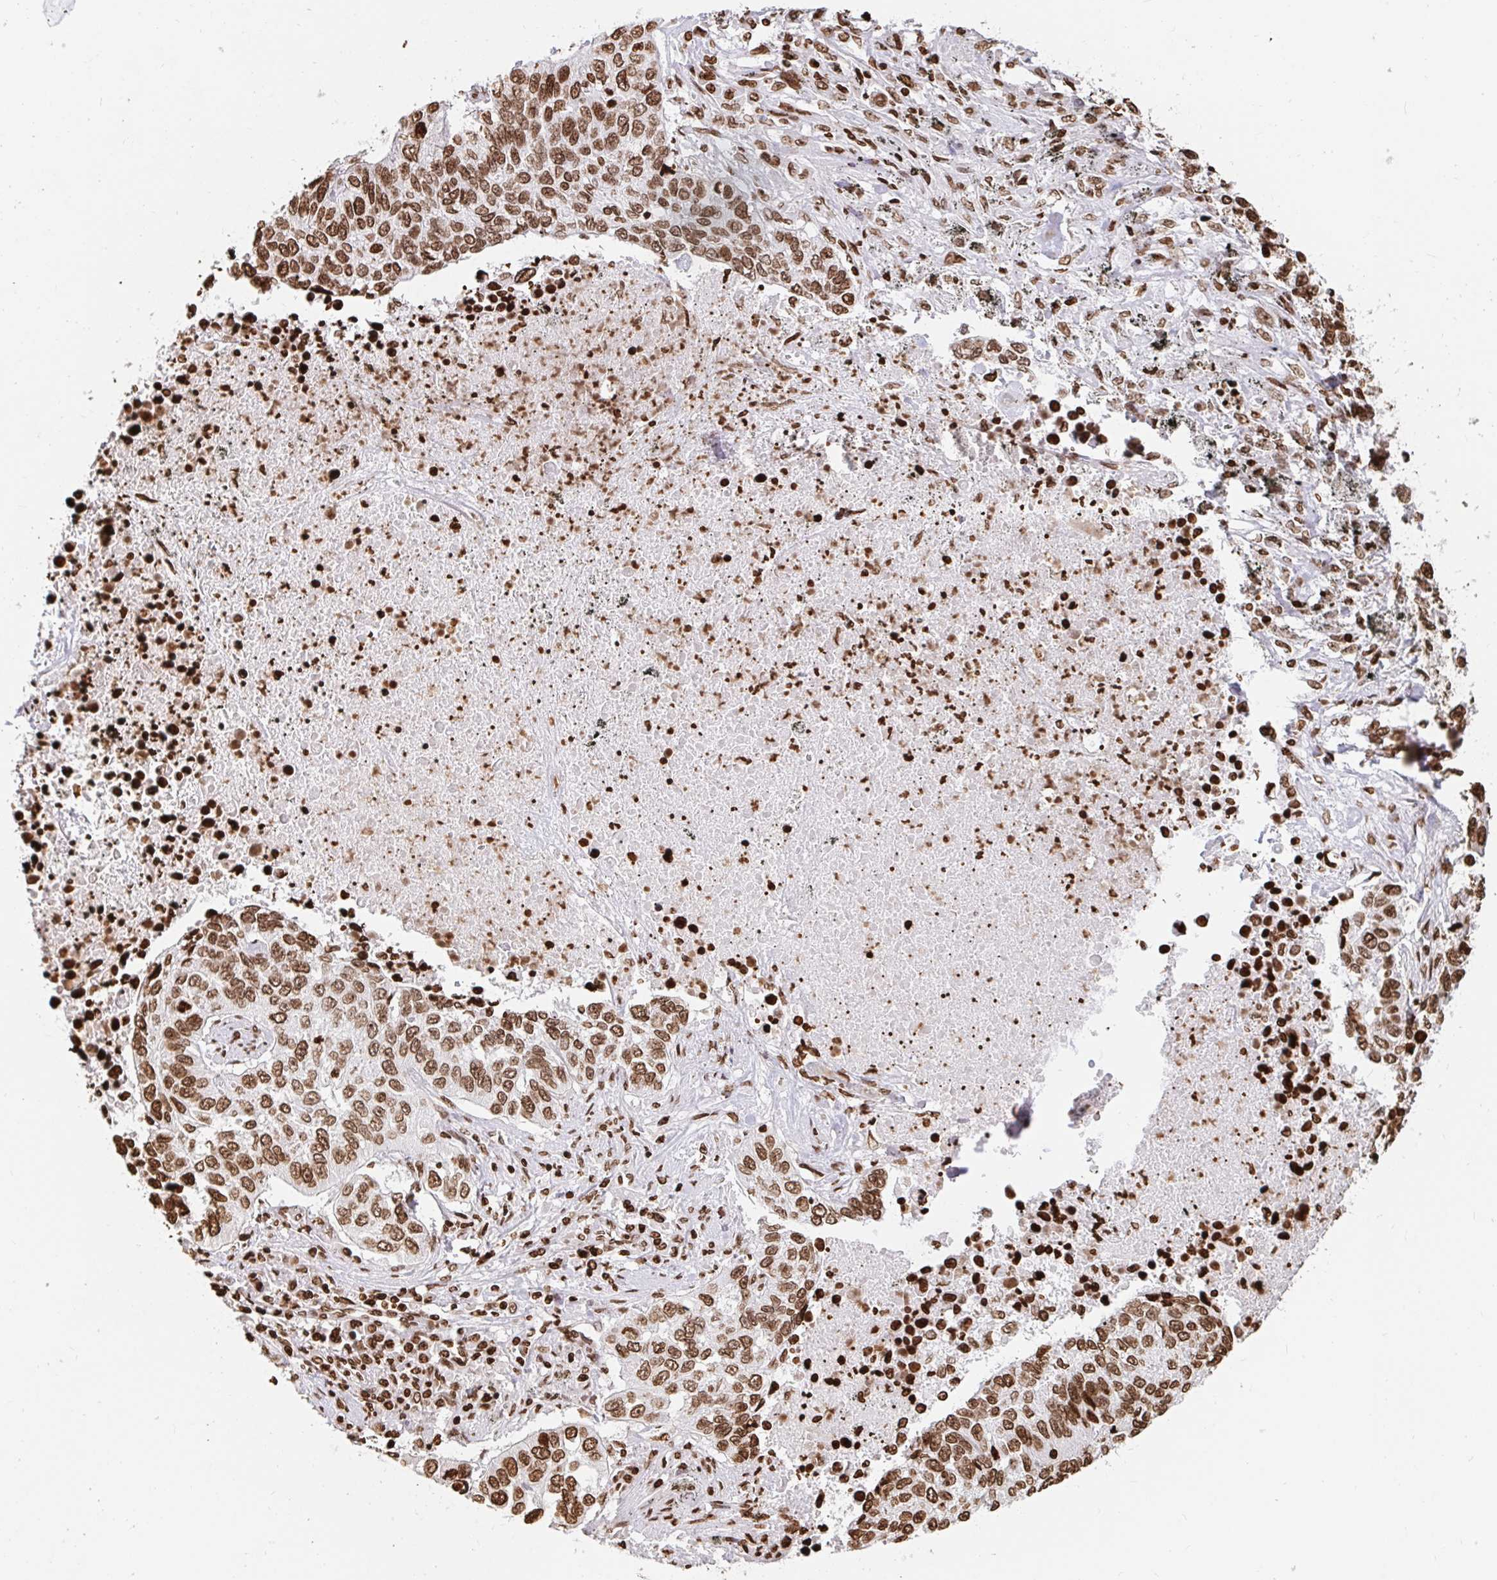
{"staining": {"intensity": "moderate", "quantity": ">75%", "location": "nuclear"}, "tissue": "lung cancer", "cell_type": "Tumor cells", "image_type": "cancer", "snomed": [{"axis": "morphology", "description": "Squamous cell carcinoma, NOS"}, {"axis": "topography", "description": "Lung"}], "caption": "Protein staining reveals moderate nuclear staining in approximately >75% of tumor cells in lung cancer (squamous cell carcinoma).", "gene": "H2BC5", "patient": {"sex": "male", "age": 62}}